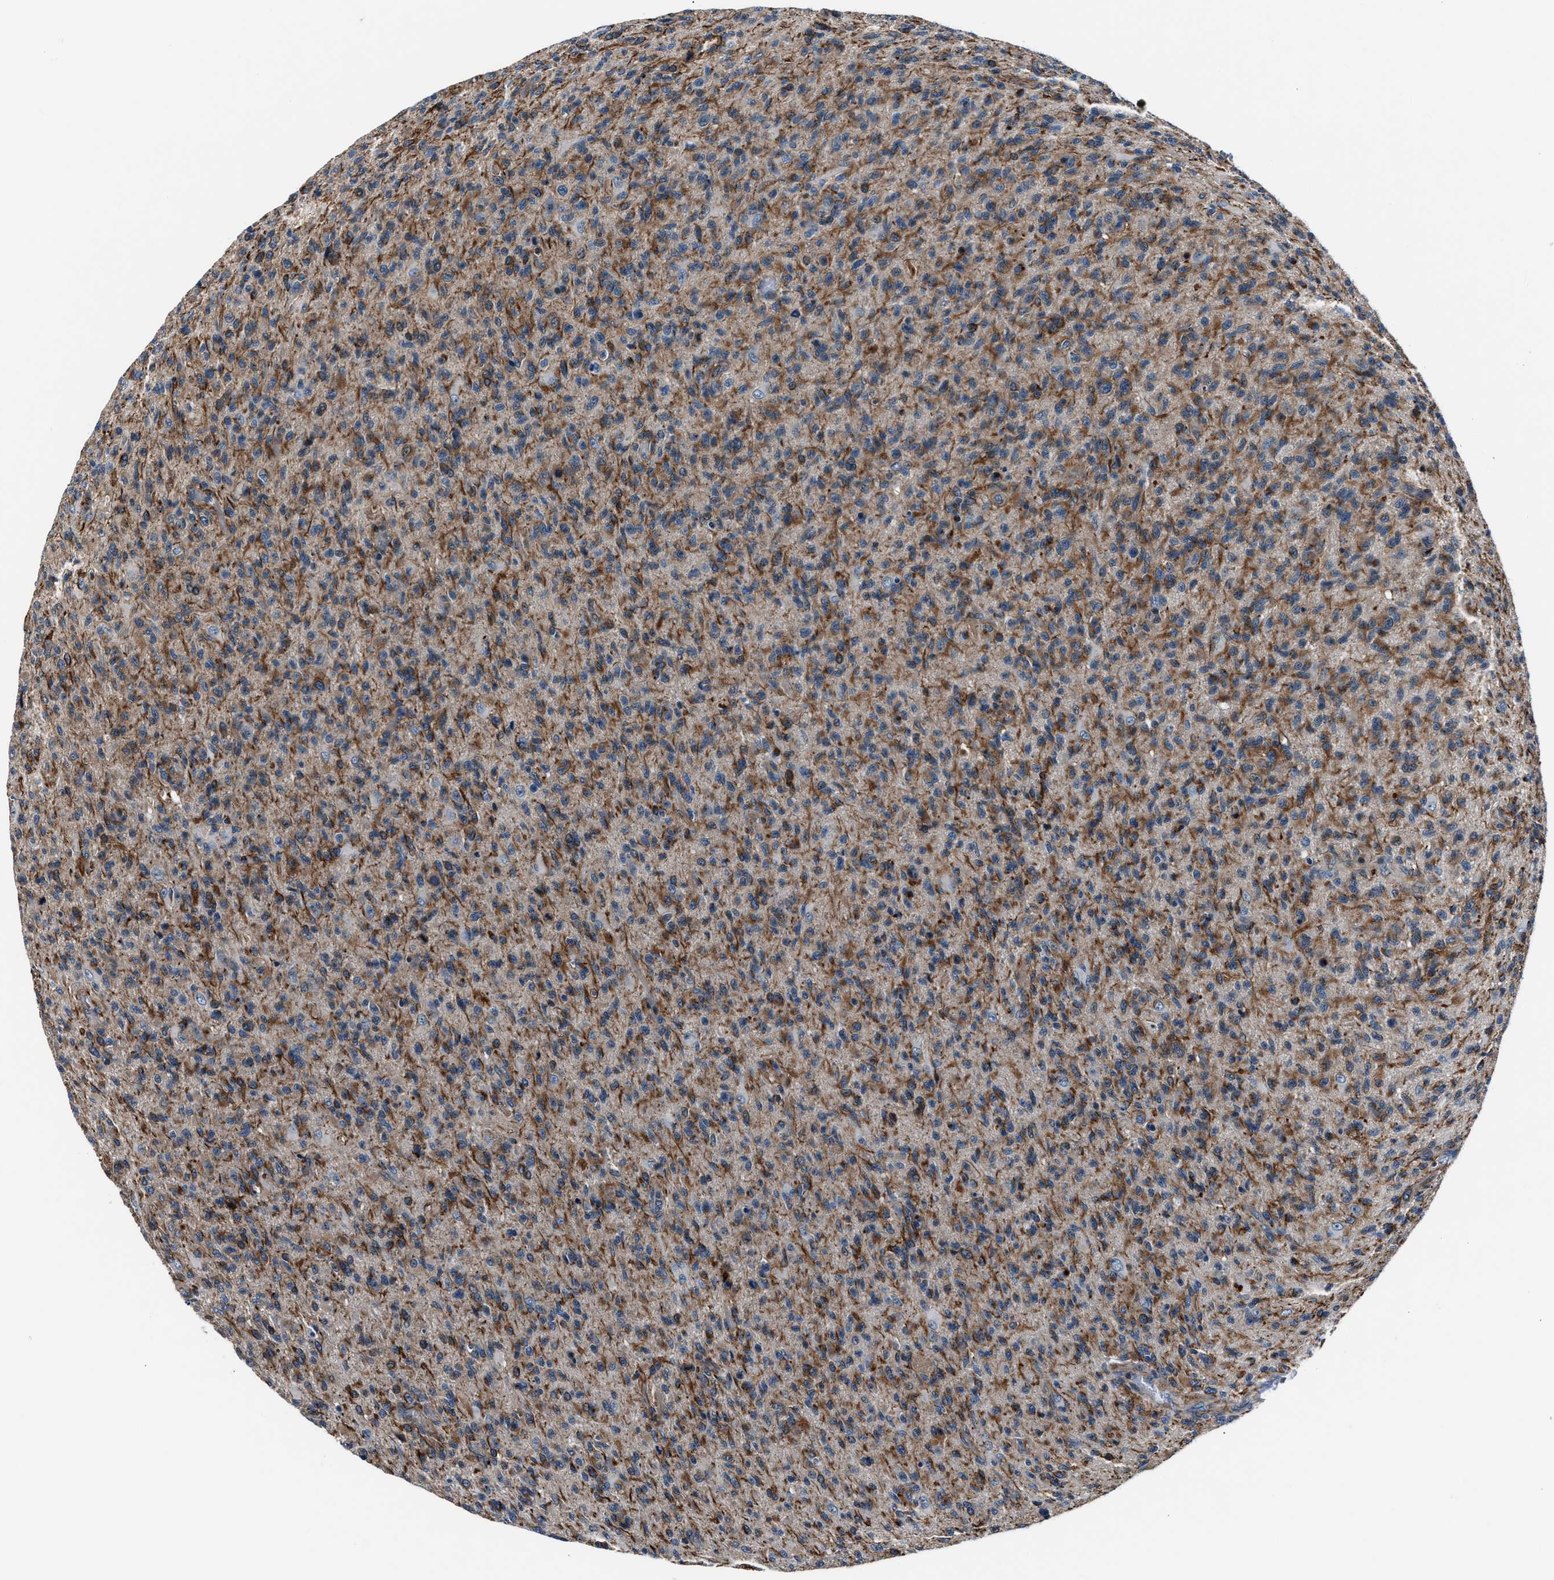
{"staining": {"intensity": "moderate", "quantity": ">75%", "location": "cytoplasmic/membranous"}, "tissue": "glioma", "cell_type": "Tumor cells", "image_type": "cancer", "snomed": [{"axis": "morphology", "description": "Glioma, malignant, High grade"}, {"axis": "topography", "description": "Brain"}], "caption": "Immunohistochemistry (IHC) (DAB) staining of human malignant glioma (high-grade) demonstrates moderate cytoplasmic/membranous protein staining in approximately >75% of tumor cells. The staining is performed using DAB brown chromogen to label protein expression. The nuclei are counter-stained blue using hematoxylin.", "gene": "MPDZ", "patient": {"sex": "male", "age": 71}}